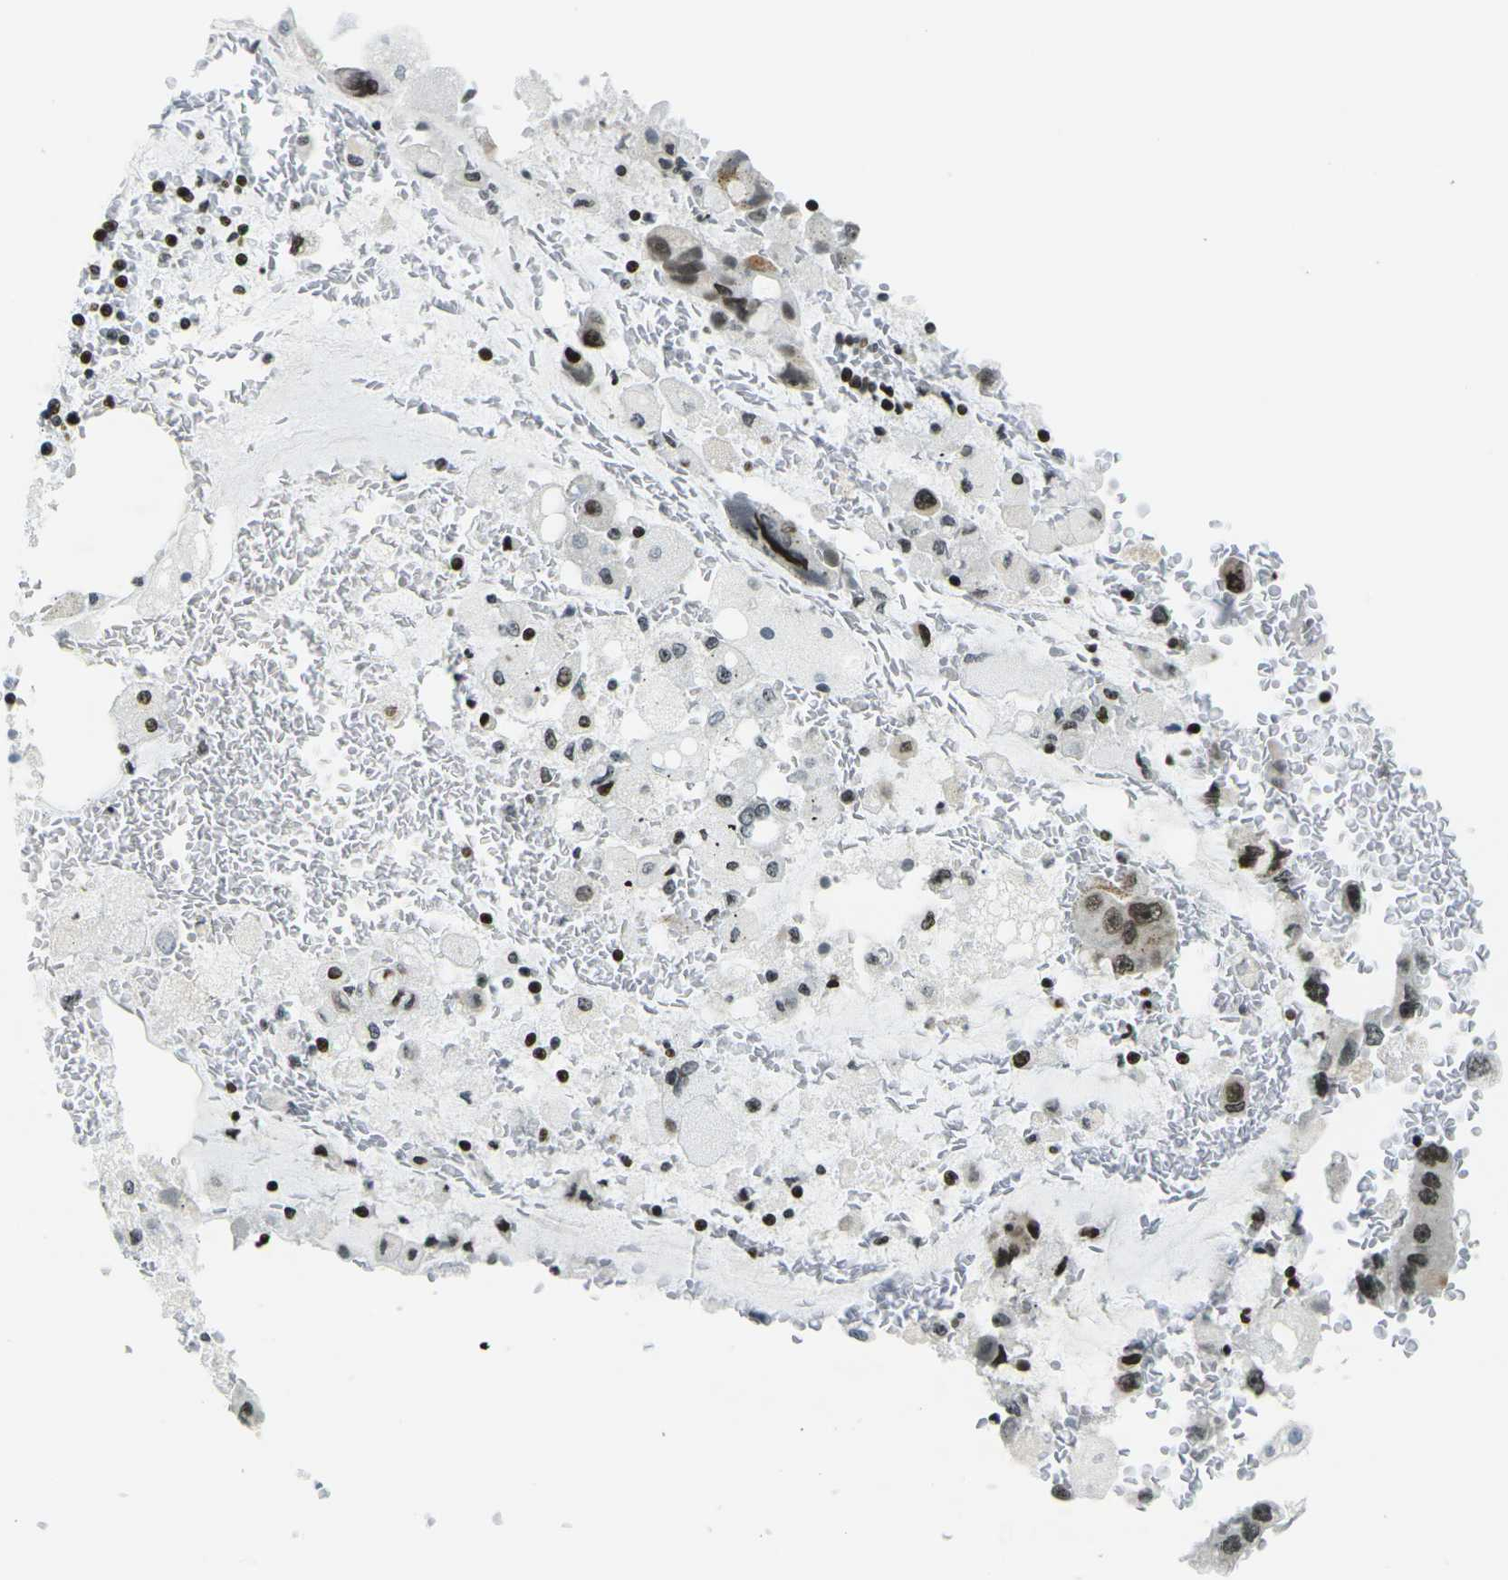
{"staining": {"intensity": "moderate", "quantity": ">75%", "location": "nuclear"}, "tissue": "bronchus", "cell_type": "Respiratory epithelial cells", "image_type": "normal", "snomed": [{"axis": "morphology", "description": "Normal tissue, NOS"}, {"axis": "morphology", "description": "Adenocarcinoma, NOS"}, {"axis": "morphology", "description": "Adenocarcinoma, metastatic, NOS"}, {"axis": "topography", "description": "Lymph node"}, {"axis": "topography", "description": "Bronchus"}, {"axis": "topography", "description": "Lung"}], "caption": "Immunohistochemistry (IHC) image of normal bronchus: bronchus stained using IHC reveals medium levels of moderate protein expression localized specifically in the nuclear of respiratory epithelial cells, appearing as a nuclear brown color.", "gene": "H3", "patient": {"sex": "female", "age": 54}}